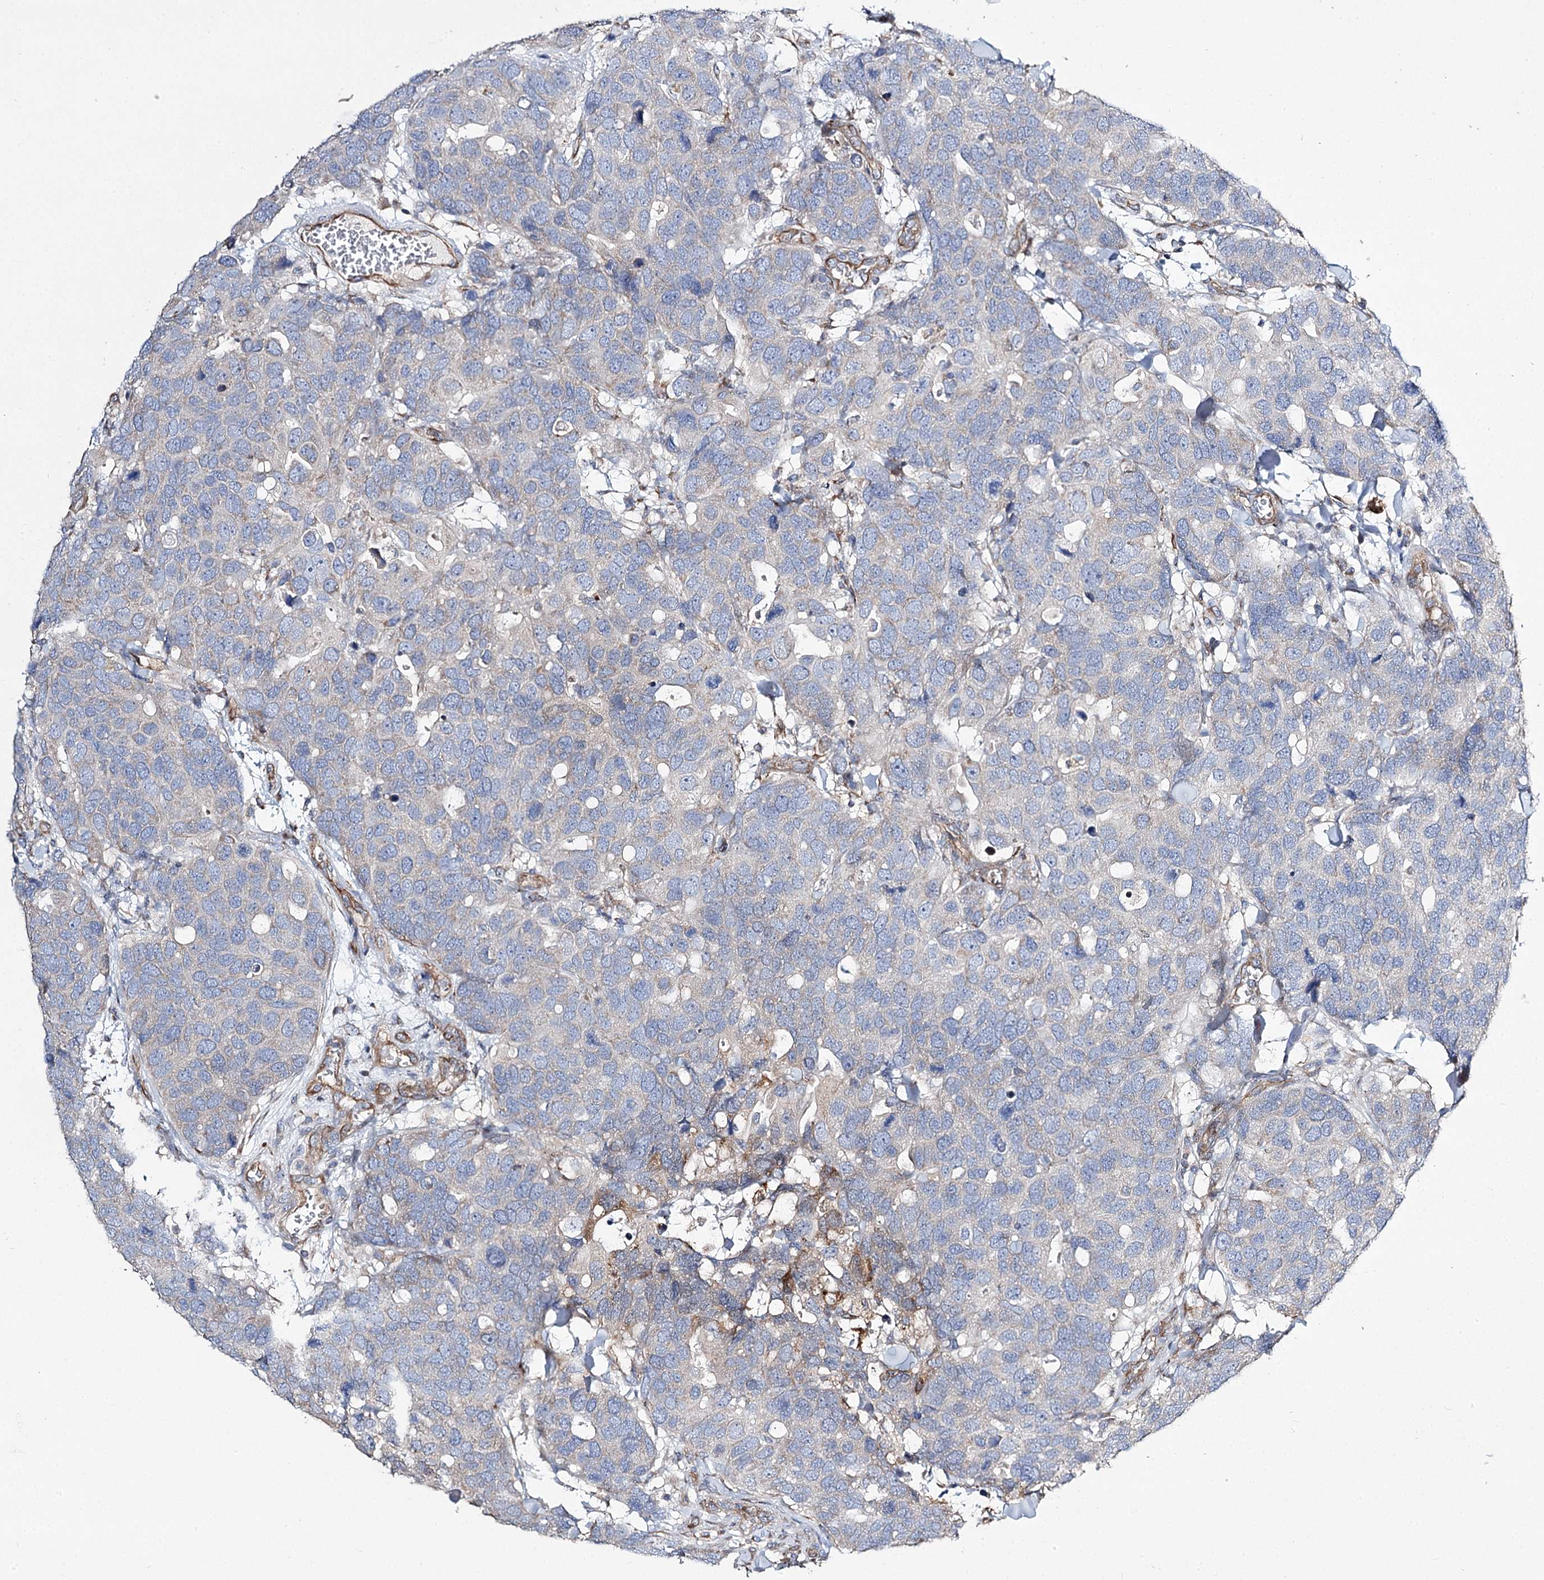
{"staining": {"intensity": "negative", "quantity": "none", "location": "none"}, "tissue": "breast cancer", "cell_type": "Tumor cells", "image_type": "cancer", "snomed": [{"axis": "morphology", "description": "Duct carcinoma"}, {"axis": "topography", "description": "Breast"}], "caption": "DAB immunohistochemical staining of human intraductal carcinoma (breast) shows no significant staining in tumor cells.", "gene": "RMDN2", "patient": {"sex": "female", "age": 83}}